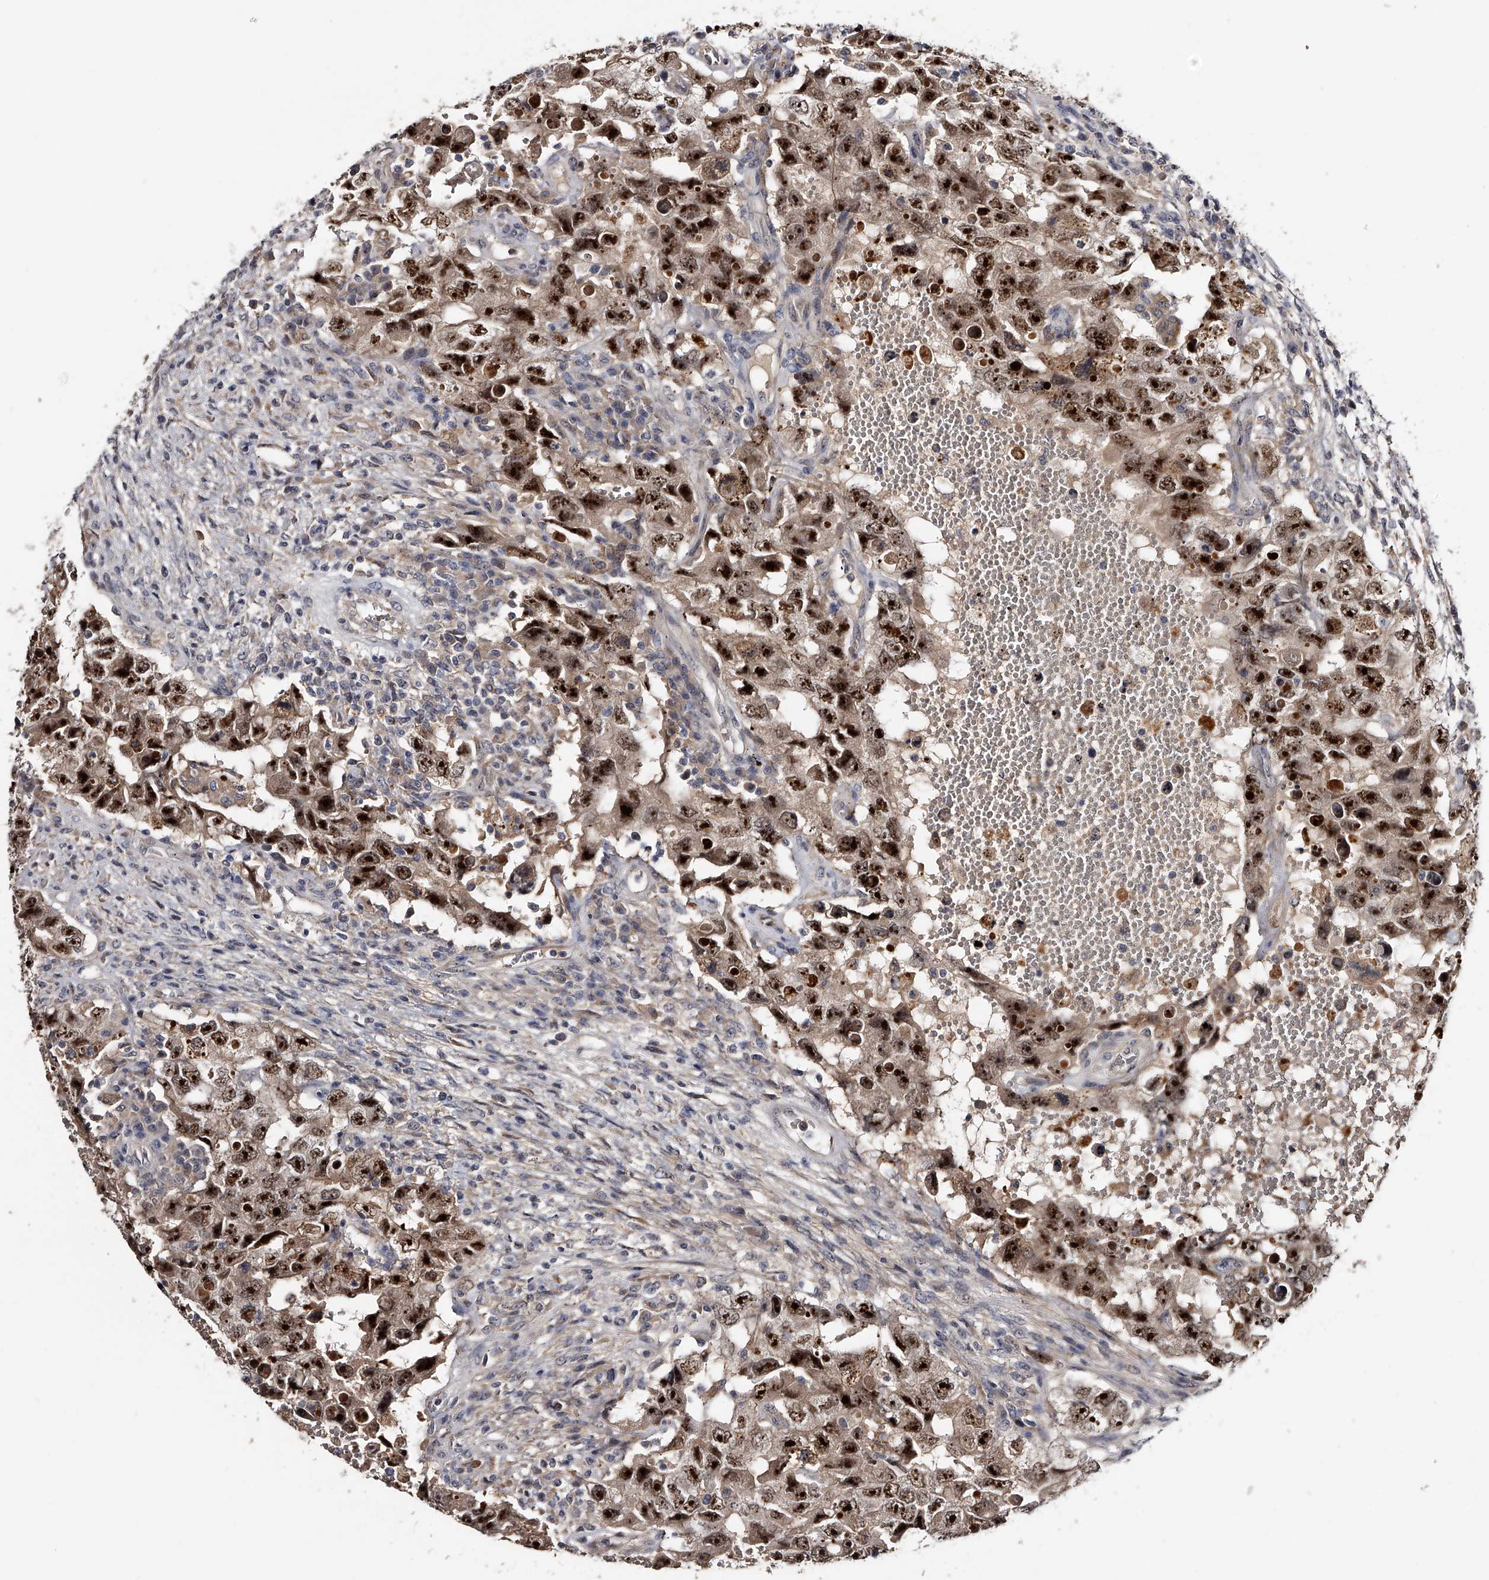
{"staining": {"intensity": "strong", "quantity": ">75%", "location": "nuclear"}, "tissue": "testis cancer", "cell_type": "Tumor cells", "image_type": "cancer", "snomed": [{"axis": "morphology", "description": "Carcinoma, Embryonal, NOS"}, {"axis": "topography", "description": "Testis"}], "caption": "Immunohistochemical staining of testis cancer (embryonal carcinoma) exhibits high levels of strong nuclear protein positivity in about >75% of tumor cells.", "gene": "MDN1", "patient": {"sex": "male", "age": 26}}